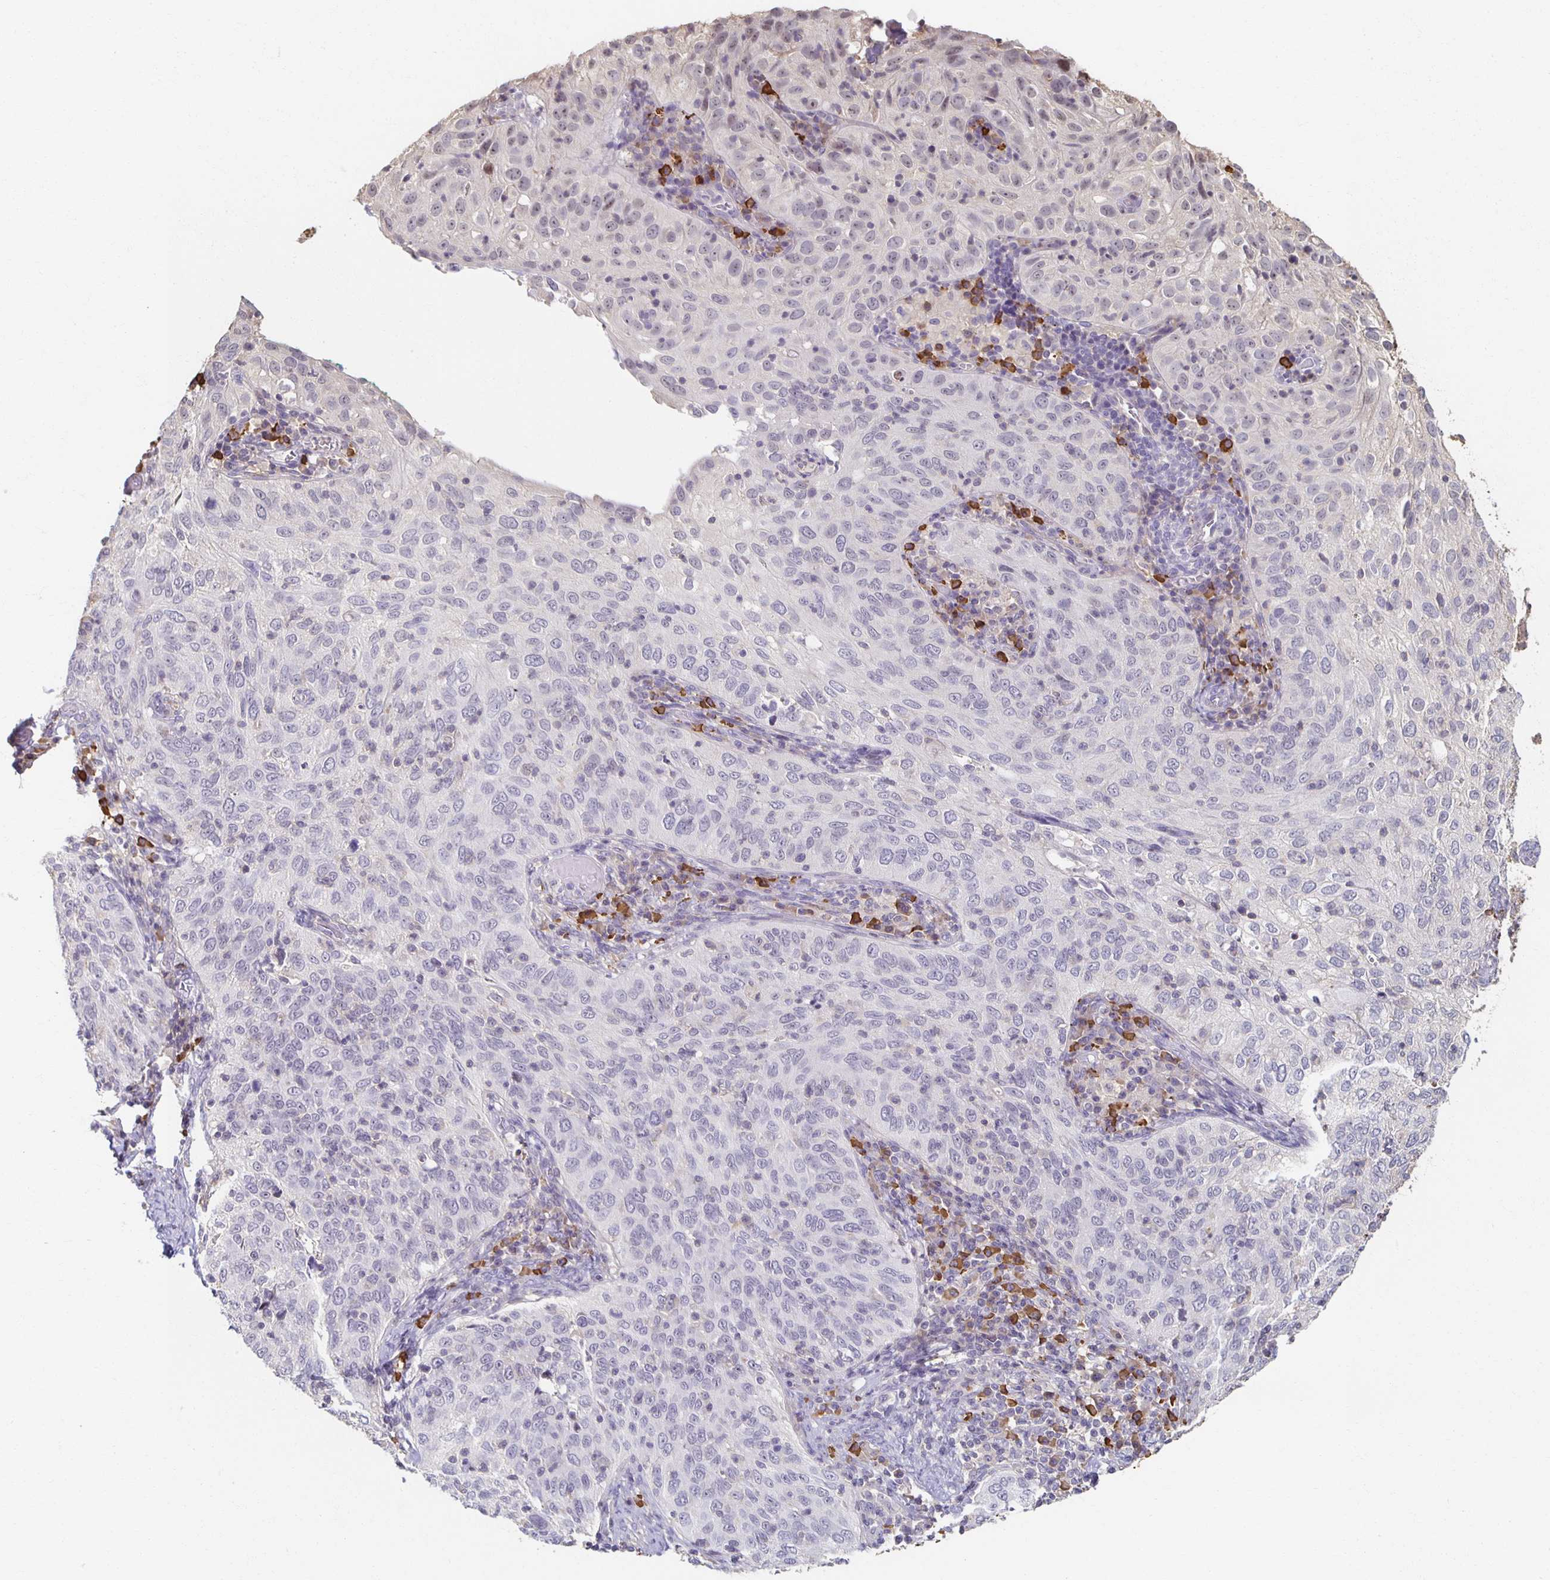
{"staining": {"intensity": "negative", "quantity": "none", "location": "none"}, "tissue": "cervical cancer", "cell_type": "Tumor cells", "image_type": "cancer", "snomed": [{"axis": "morphology", "description": "Squamous cell carcinoma, NOS"}, {"axis": "topography", "description": "Cervix"}], "caption": "Photomicrograph shows no significant protein positivity in tumor cells of squamous cell carcinoma (cervical).", "gene": "ZNF692", "patient": {"sex": "female", "age": 52}}